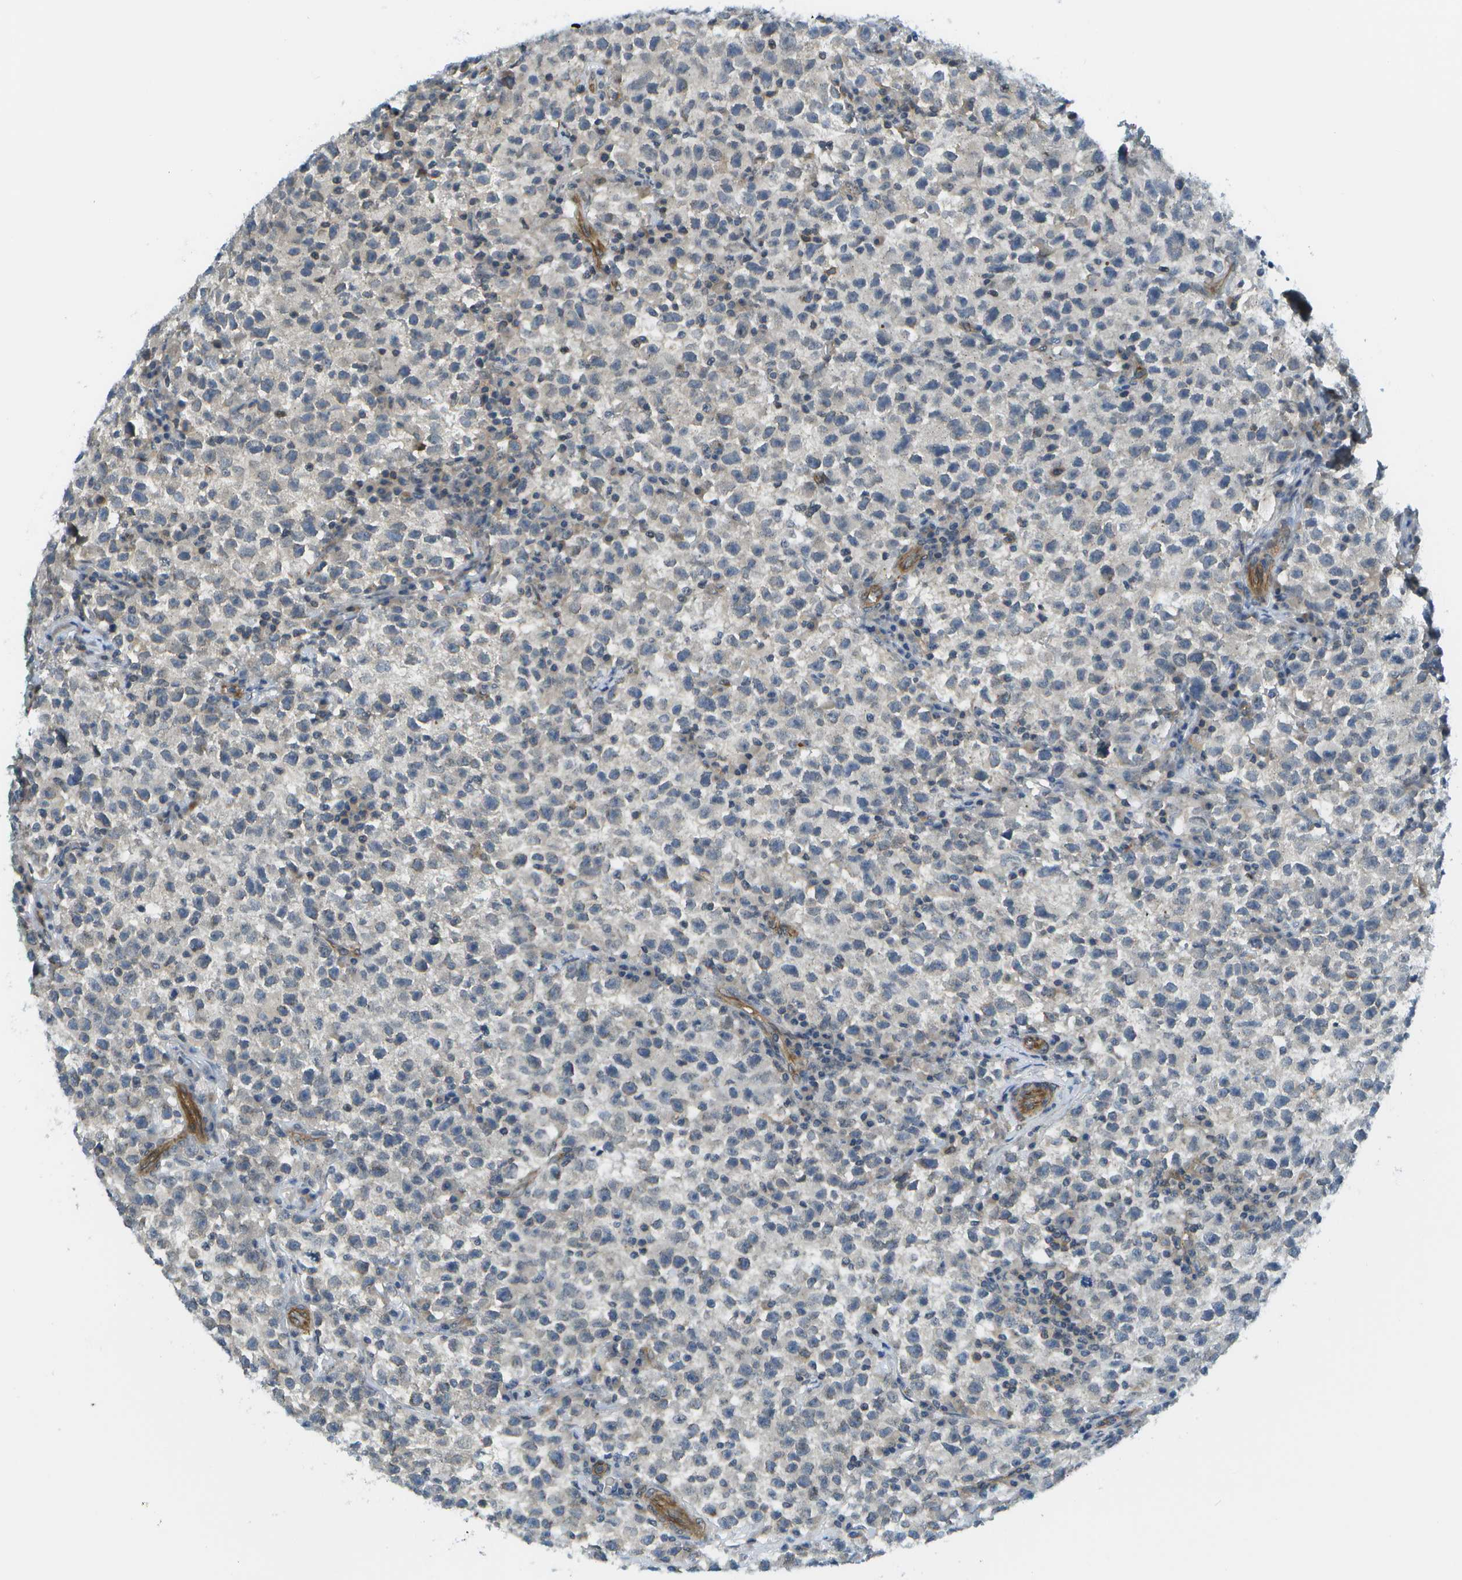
{"staining": {"intensity": "negative", "quantity": "none", "location": "none"}, "tissue": "testis cancer", "cell_type": "Tumor cells", "image_type": "cancer", "snomed": [{"axis": "morphology", "description": "Seminoma, NOS"}, {"axis": "topography", "description": "Testis"}], "caption": "Image shows no protein staining in tumor cells of testis seminoma tissue.", "gene": "KIAA0040", "patient": {"sex": "male", "age": 22}}